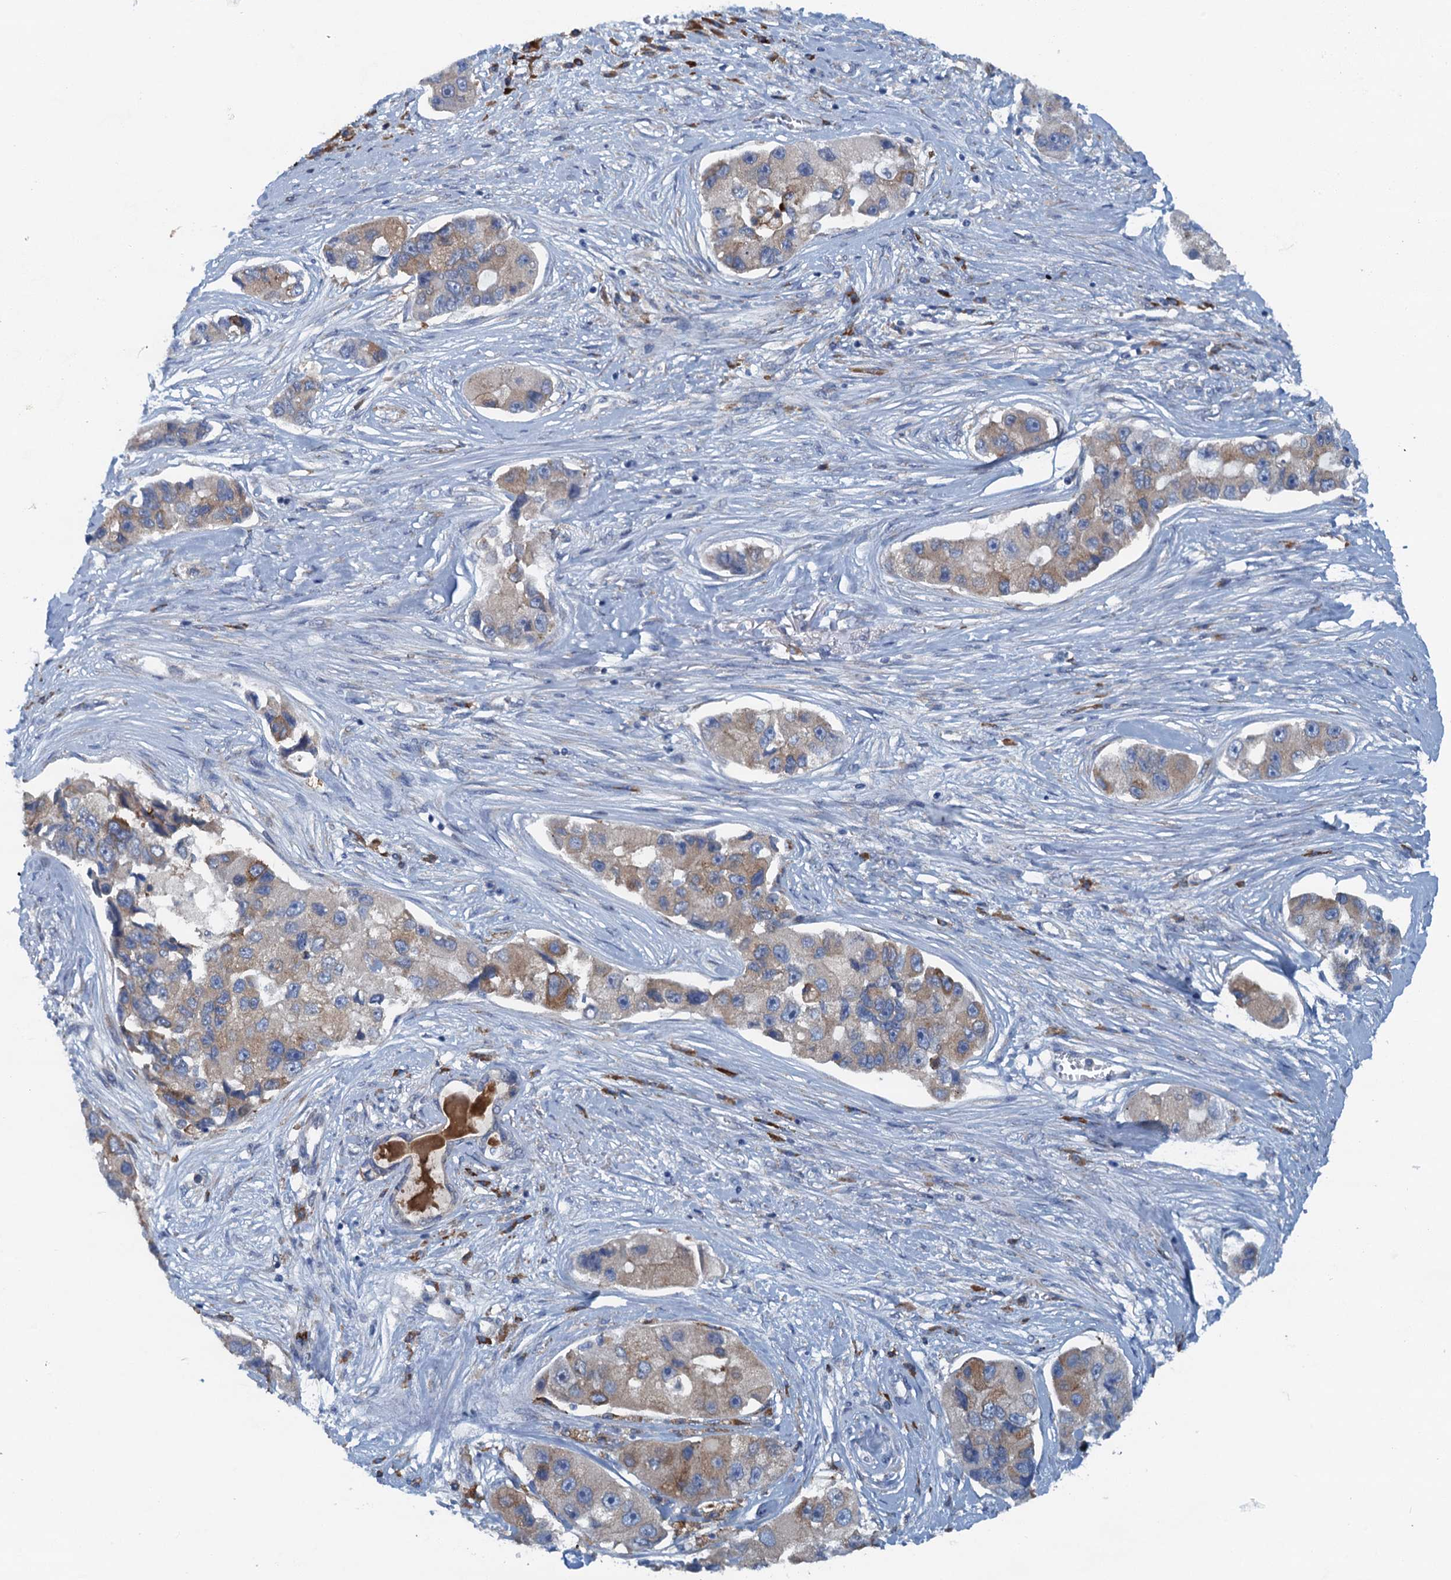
{"staining": {"intensity": "moderate", "quantity": "<25%", "location": "cytoplasmic/membranous"}, "tissue": "lung cancer", "cell_type": "Tumor cells", "image_type": "cancer", "snomed": [{"axis": "morphology", "description": "Adenocarcinoma, NOS"}, {"axis": "topography", "description": "Lung"}], "caption": "Immunohistochemistry (IHC) (DAB (3,3'-diaminobenzidine)) staining of lung cancer (adenocarcinoma) exhibits moderate cytoplasmic/membranous protein expression in approximately <25% of tumor cells.", "gene": "MYDGF", "patient": {"sex": "female", "age": 54}}